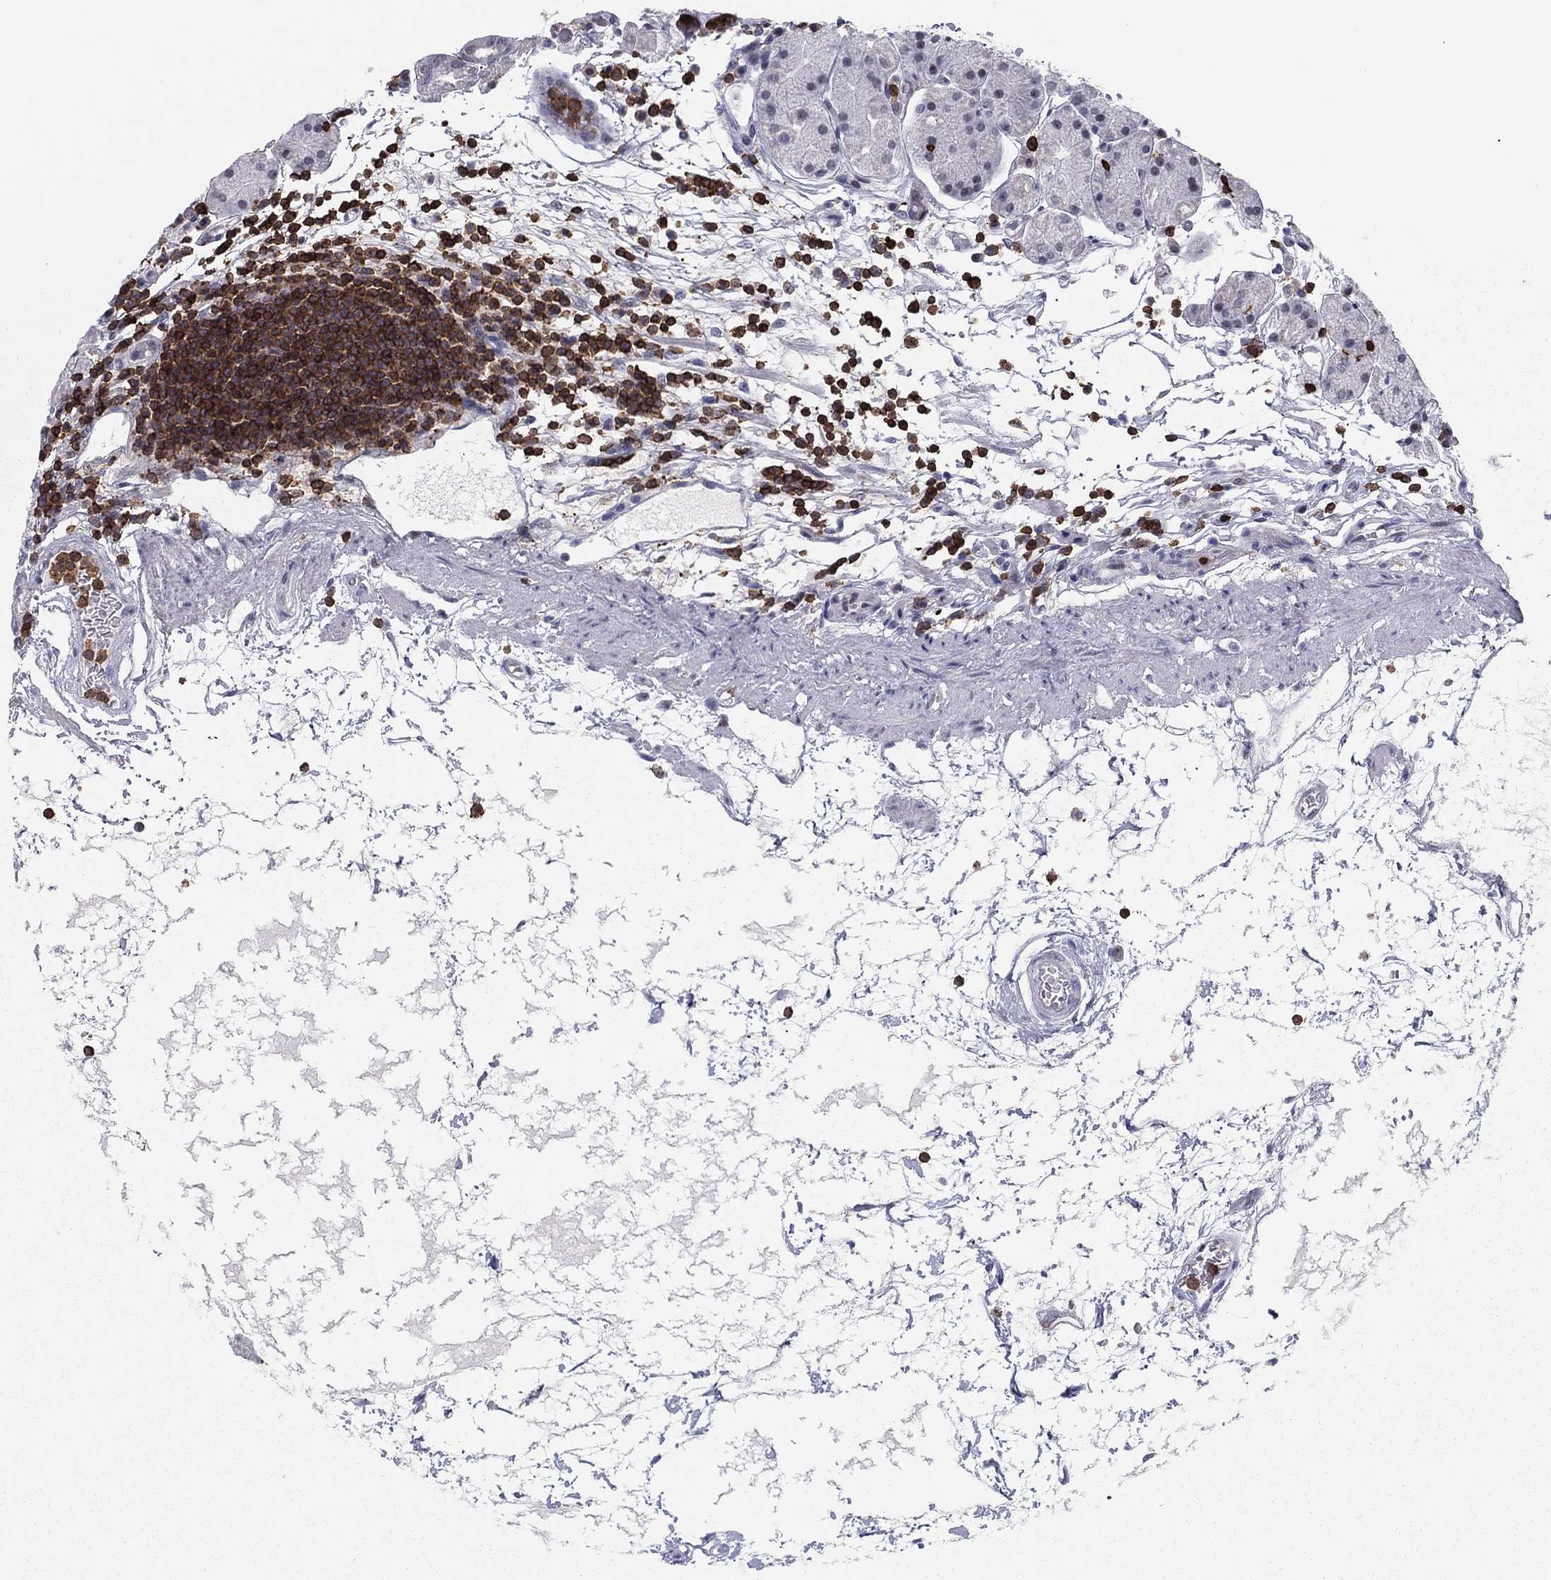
{"staining": {"intensity": "negative", "quantity": "none", "location": "none"}, "tissue": "stomach", "cell_type": "Glandular cells", "image_type": "normal", "snomed": [{"axis": "morphology", "description": "Normal tissue, NOS"}, {"axis": "topography", "description": "Stomach"}], "caption": "IHC histopathology image of benign stomach: human stomach stained with DAB (3,3'-diaminobenzidine) demonstrates no significant protein positivity in glandular cells. (Brightfield microscopy of DAB (3,3'-diaminobenzidine) immunohistochemistry at high magnification).", "gene": "ARHGAP27", "patient": {"sex": "male", "age": 54}}